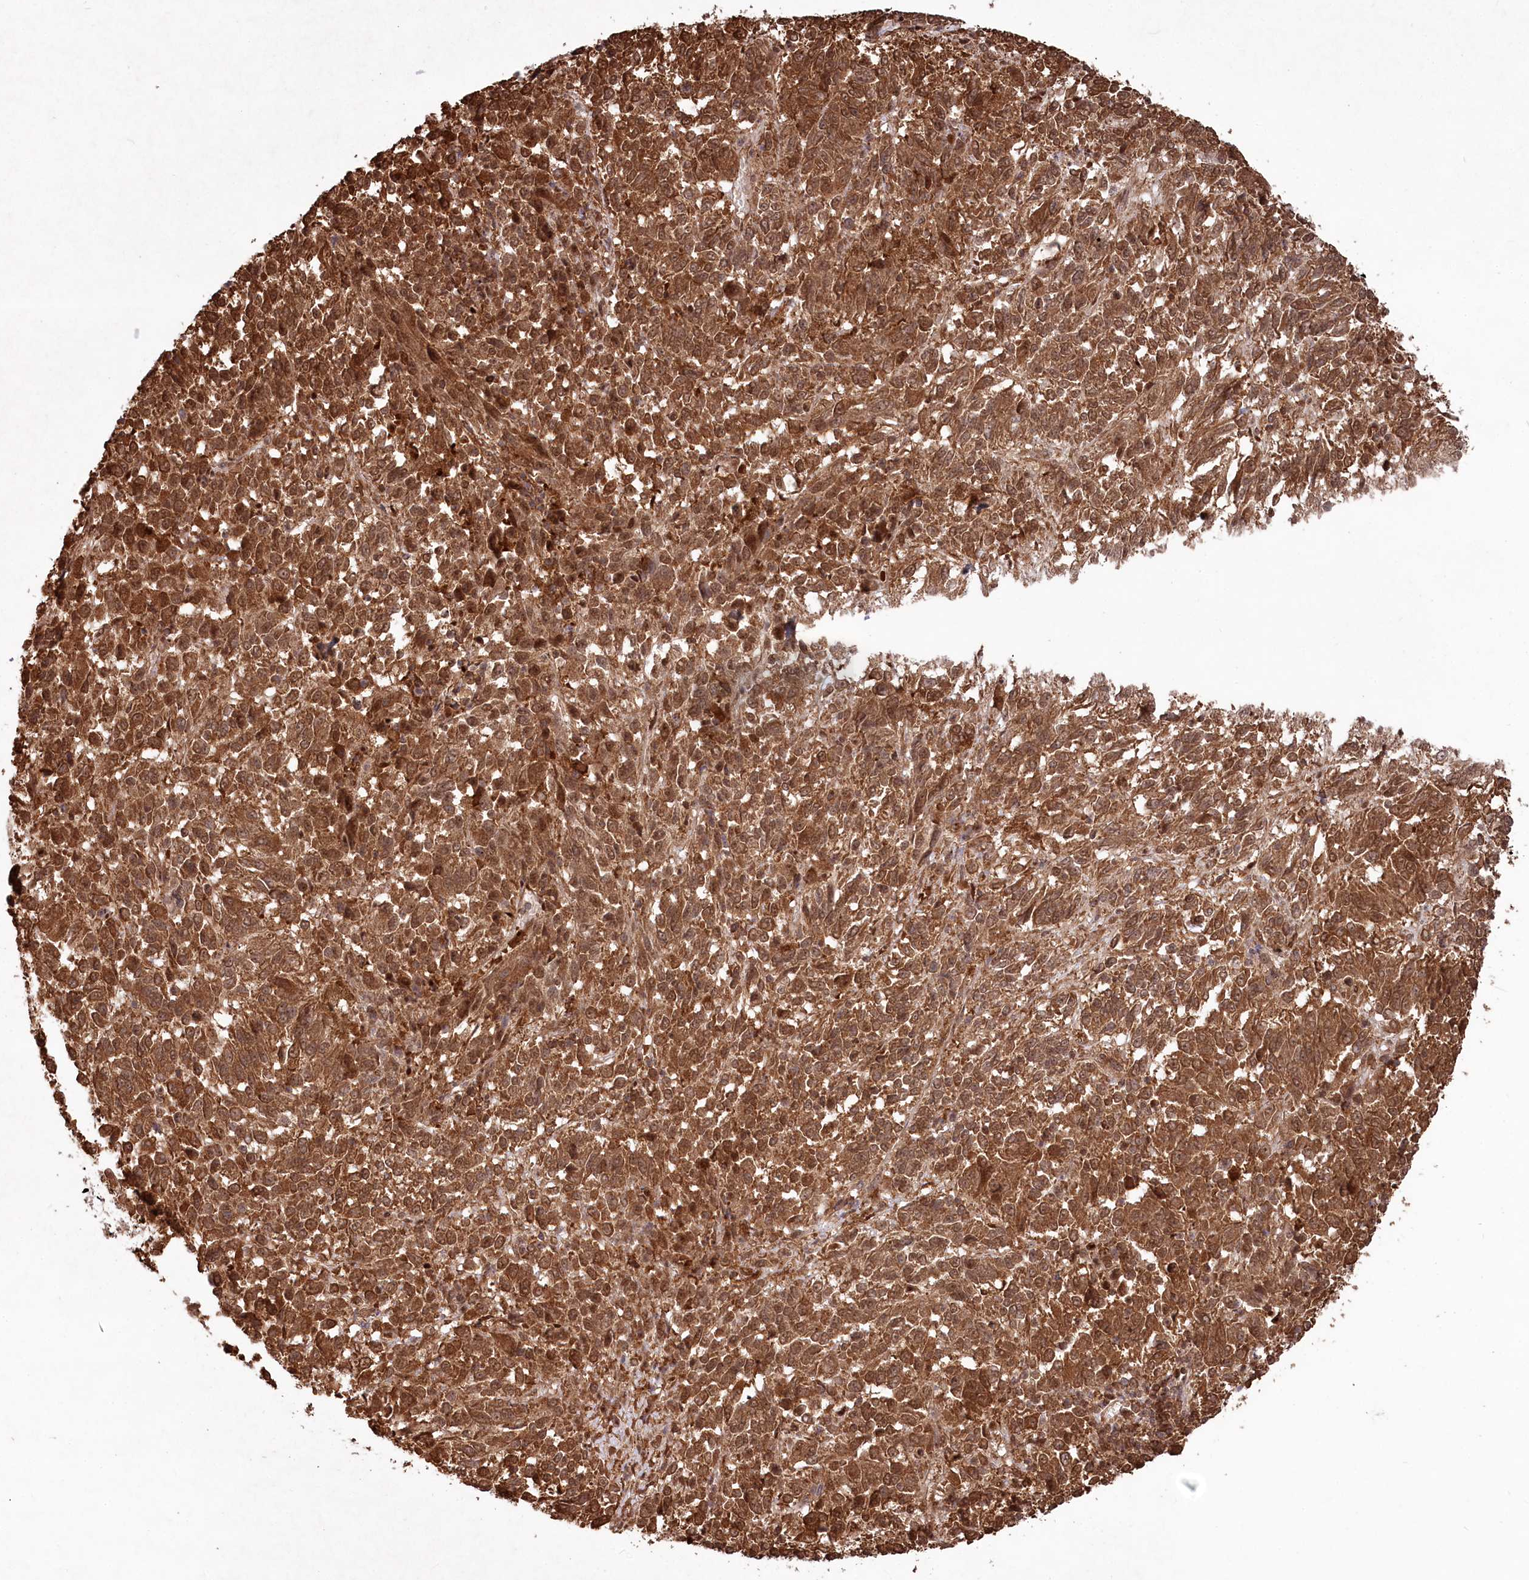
{"staining": {"intensity": "strong", "quantity": ">75%", "location": "cytoplasmic/membranous,nuclear"}, "tissue": "melanoma", "cell_type": "Tumor cells", "image_type": "cancer", "snomed": [{"axis": "morphology", "description": "Malignant melanoma, Metastatic site"}, {"axis": "topography", "description": "Lung"}], "caption": "Human melanoma stained with a protein marker exhibits strong staining in tumor cells.", "gene": "PSMA1", "patient": {"sex": "male", "age": 64}}